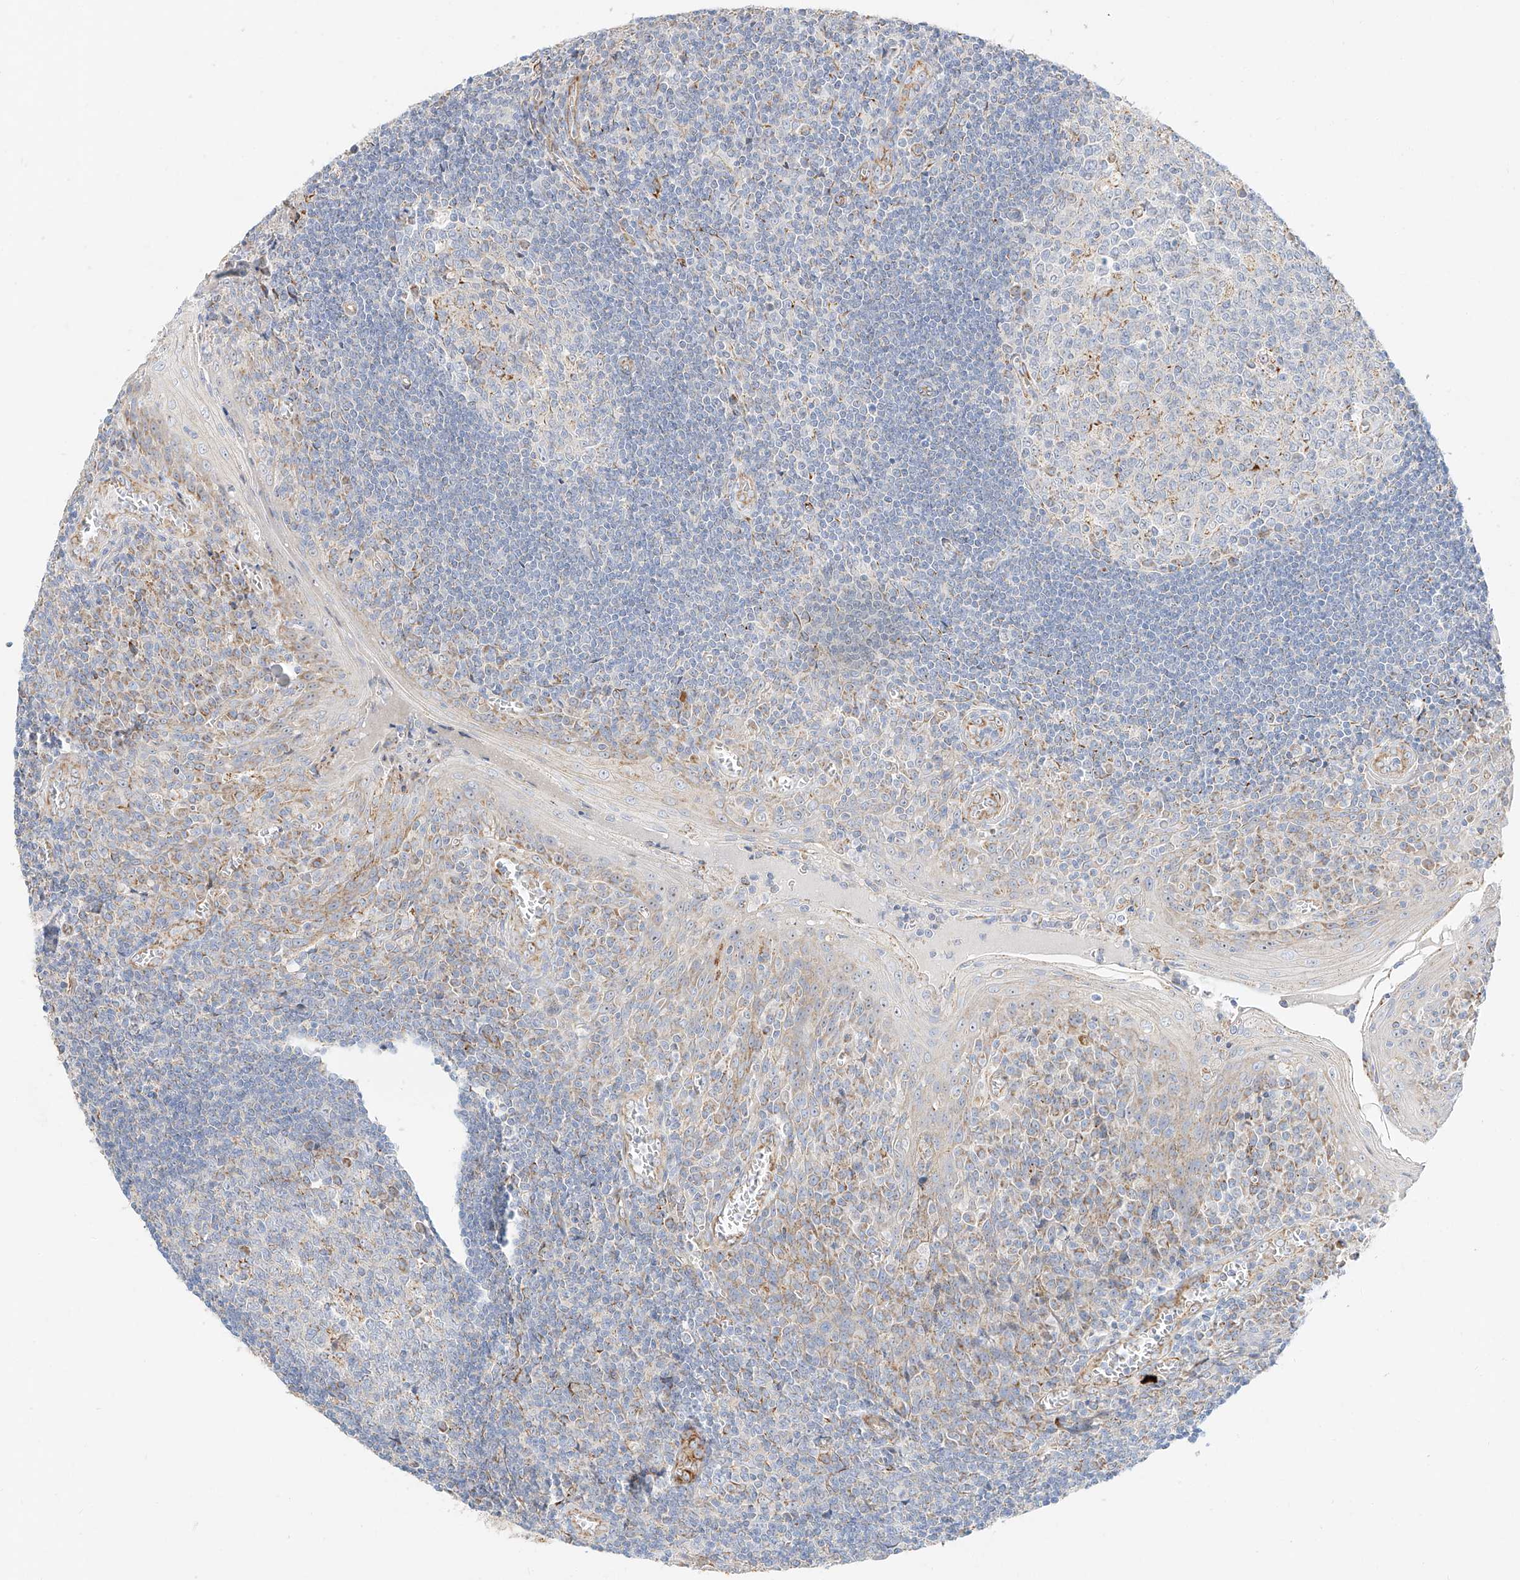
{"staining": {"intensity": "weak", "quantity": "<25%", "location": "cytoplasmic/membranous"}, "tissue": "tonsil", "cell_type": "Germinal center cells", "image_type": "normal", "snomed": [{"axis": "morphology", "description": "Normal tissue, NOS"}, {"axis": "topography", "description": "Tonsil"}], "caption": "Germinal center cells show no significant staining in normal tonsil. (DAB (3,3'-diaminobenzidine) immunohistochemistry with hematoxylin counter stain).", "gene": "CST9", "patient": {"sex": "male", "age": 27}}